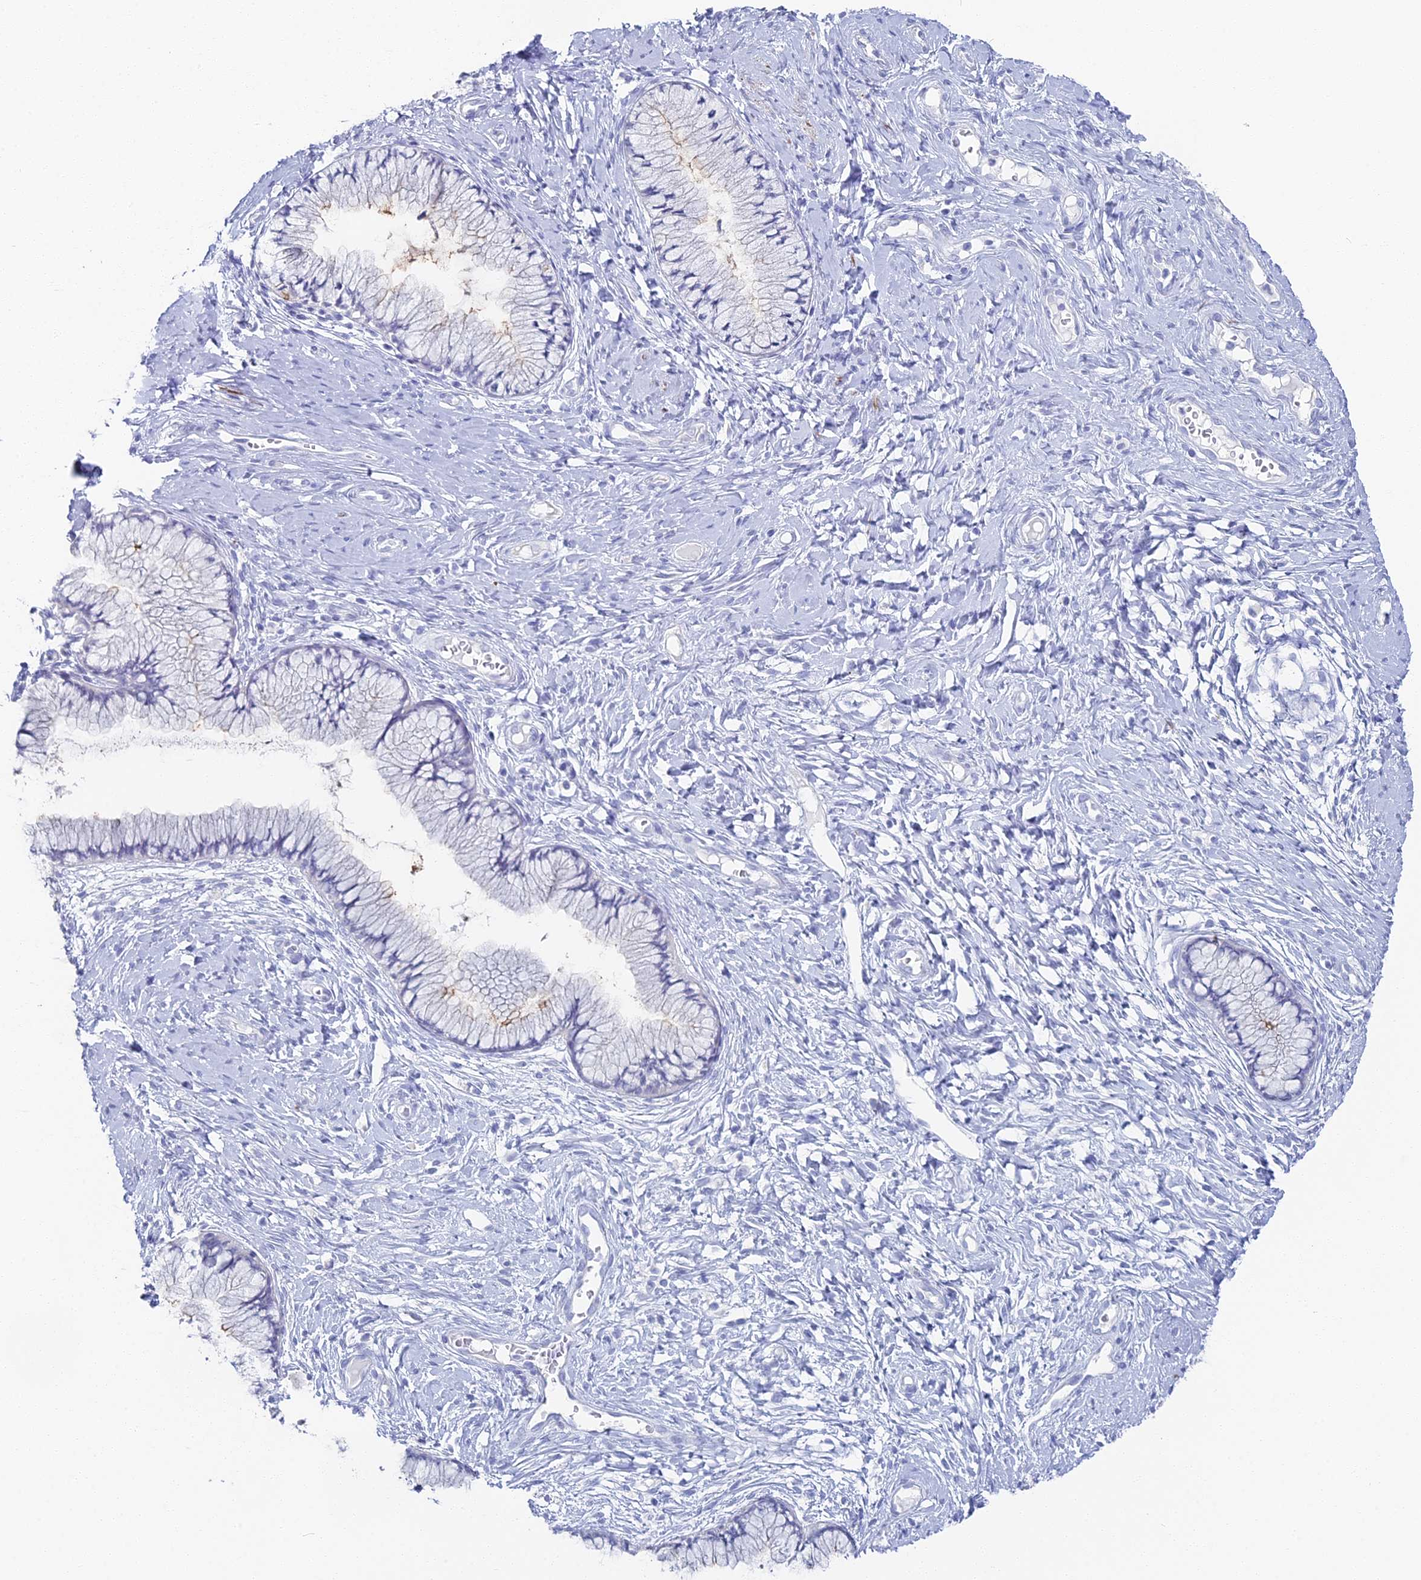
{"staining": {"intensity": "strong", "quantity": "<25%", "location": "cytoplasmic/membranous"}, "tissue": "cervix", "cell_type": "Glandular cells", "image_type": "normal", "snomed": [{"axis": "morphology", "description": "Normal tissue, NOS"}, {"axis": "topography", "description": "Cervix"}], "caption": "High-magnification brightfield microscopy of unremarkable cervix stained with DAB (brown) and counterstained with hematoxylin (blue). glandular cells exhibit strong cytoplasmic/membranous expression is seen in approximately<25% of cells. The protein is shown in brown color, while the nuclei are stained blue.", "gene": "ALPP", "patient": {"sex": "female", "age": 42}}